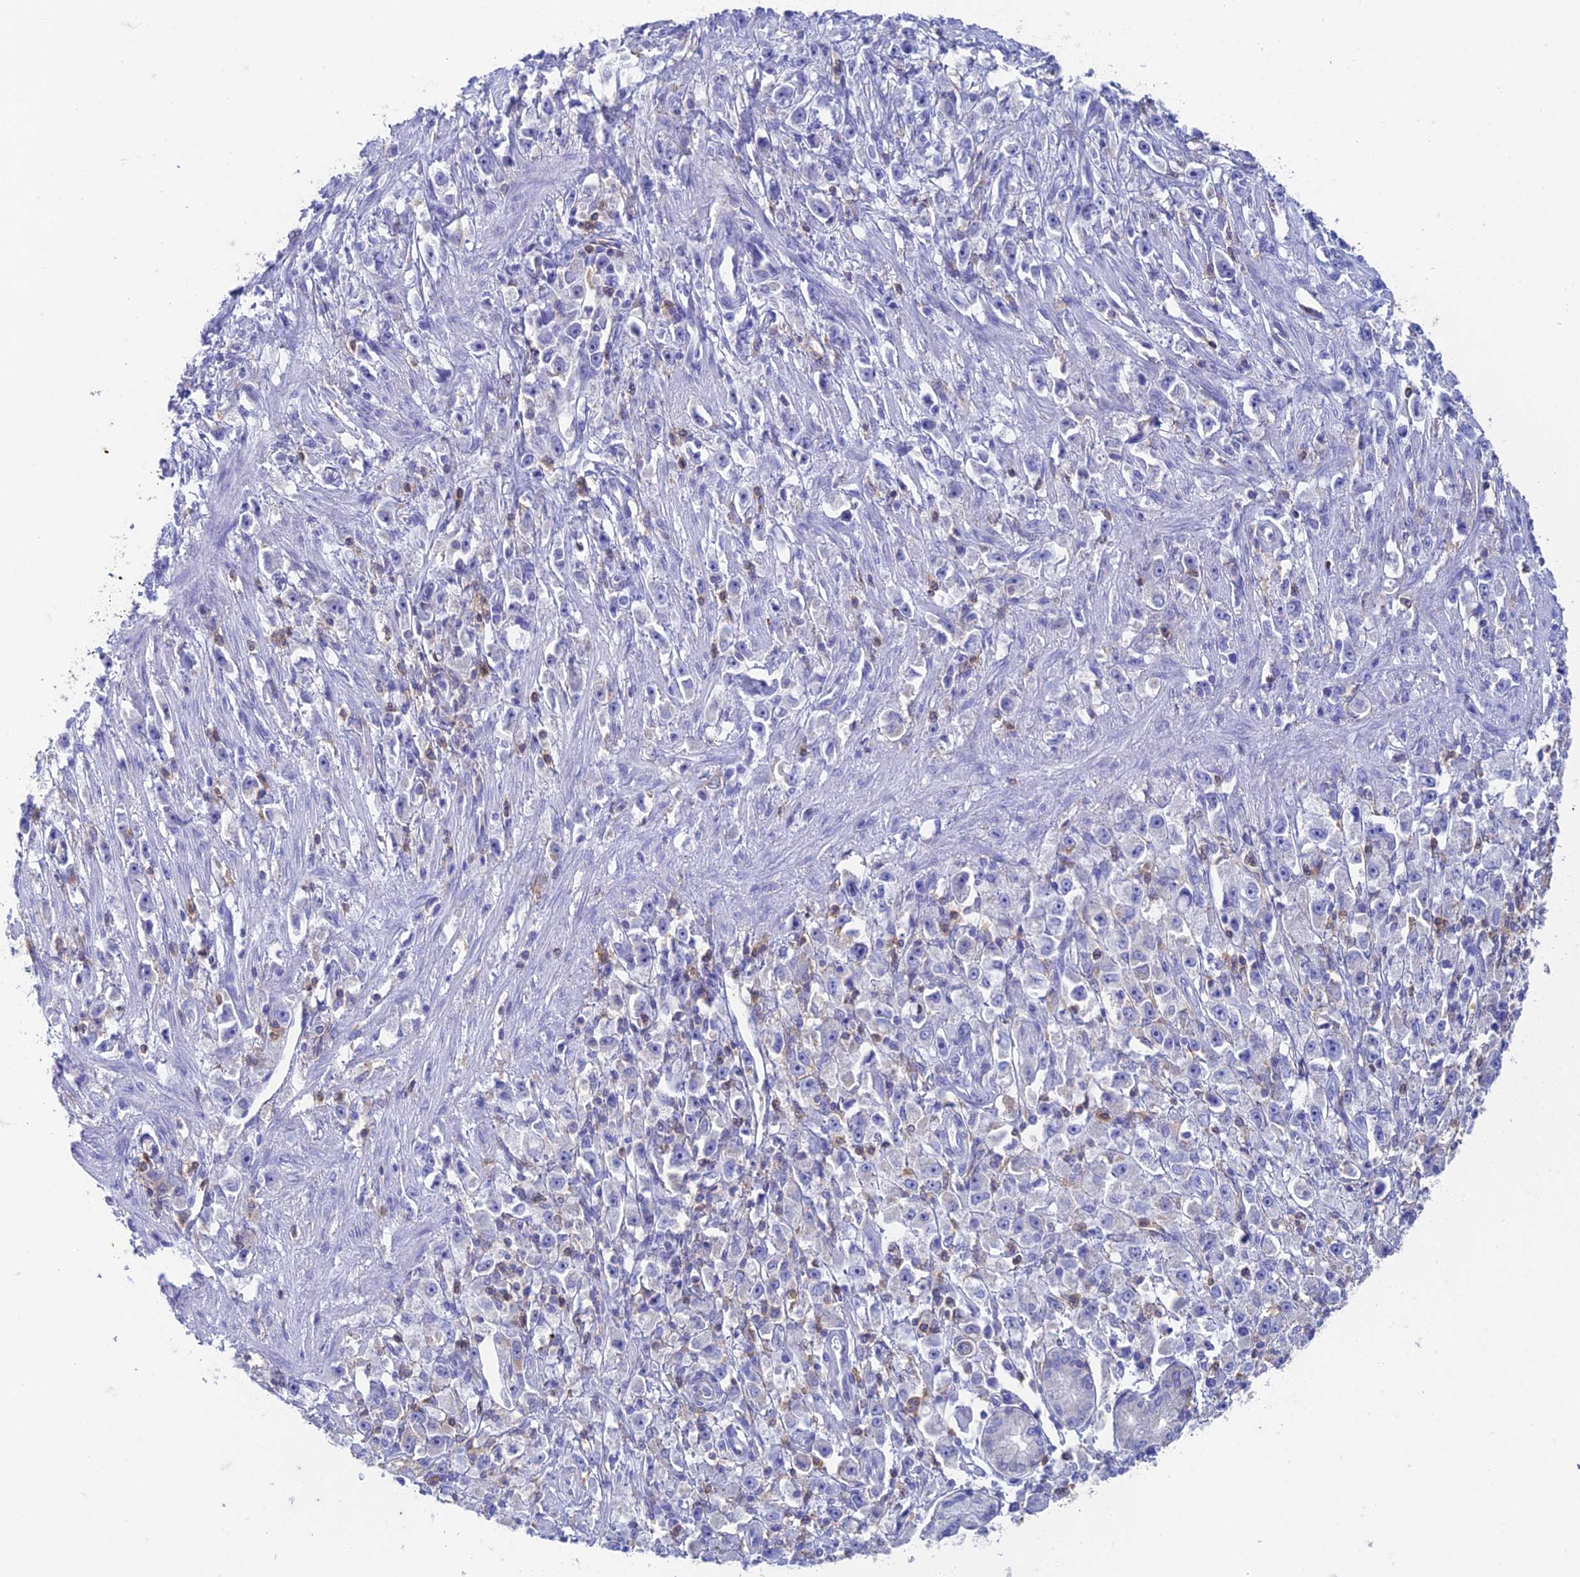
{"staining": {"intensity": "negative", "quantity": "none", "location": "none"}, "tissue": "stomach cancer", "cell_type": "Tumor cells", "image_type": "cancer", "snomed": [{"axis": "morphology", "description": "Adenocarcinoma, NOS"}, {"axis": "topography", "description": "Stomach"}], "caption": "High magnification brightfield microscopy of stomach adenocarcinoma stained with DAB (brown) and counterstained with hematoxylin (blue): tumor cells show no significant expression.", "gene": "FGF7", "patient": {"sex": "female", "age": 59}}